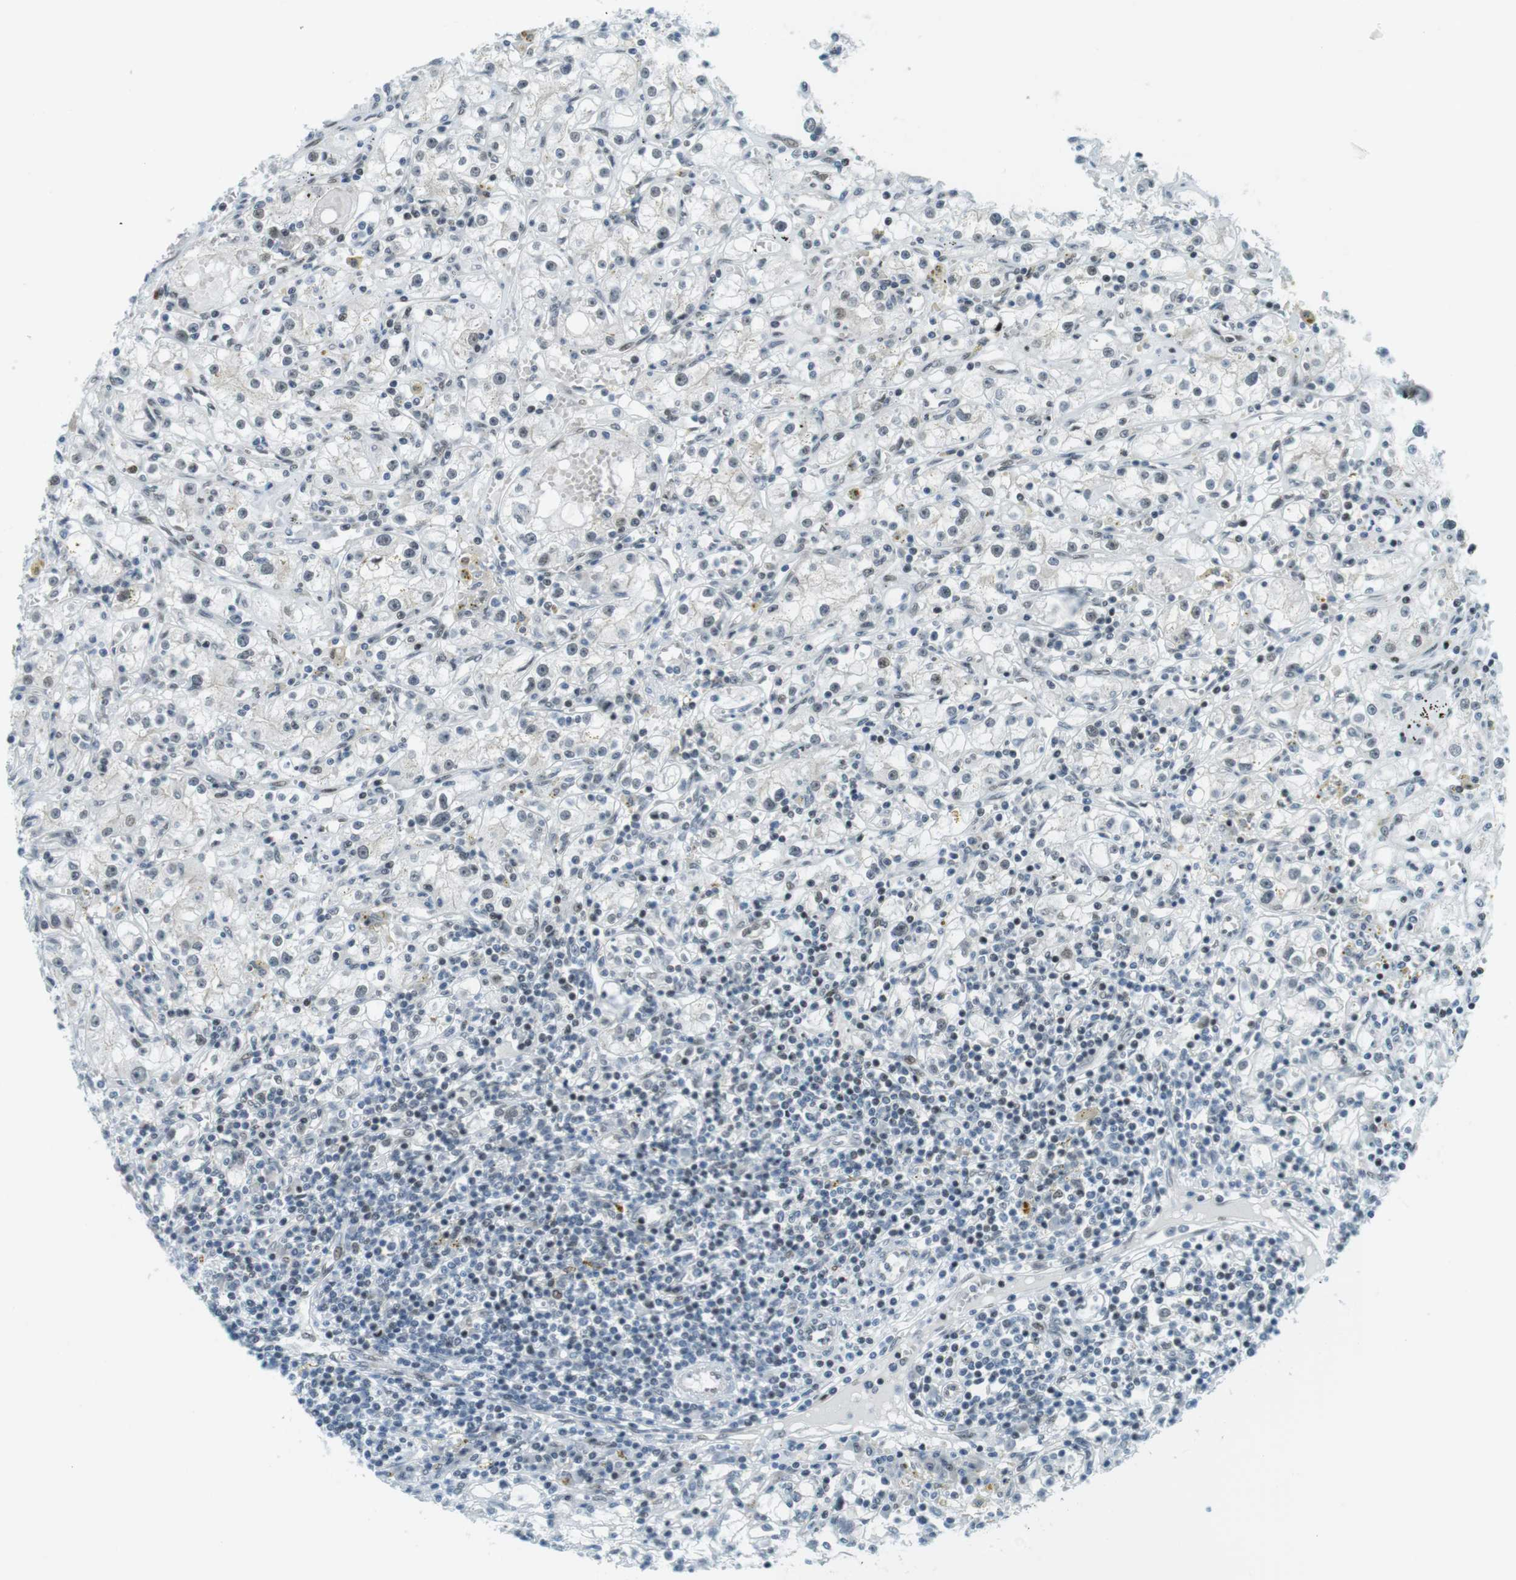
{"staining": {"intensity": "weak", "quantity": "<25%", "location": "nuclear"}, "tissue": "renal cancer", "cell_type": "Tumor cells", "image_type": "cancer", "snomed": [{"axis": "morphology", "description": "Adenocarcinoma, NOS"}, {"axis": "topography", "description": "Kidney"}], "caption": "Renal cancer was stained to show a protein in brown. There is no significant expression in tumor cells. The staining is performed using DAB (3,3'-diaminobenzidine) brown chromogen with nuclei counter-stained in using hematoxylin.", "gene": "UBB", "patient": {"sex": "male", "age": 56}}